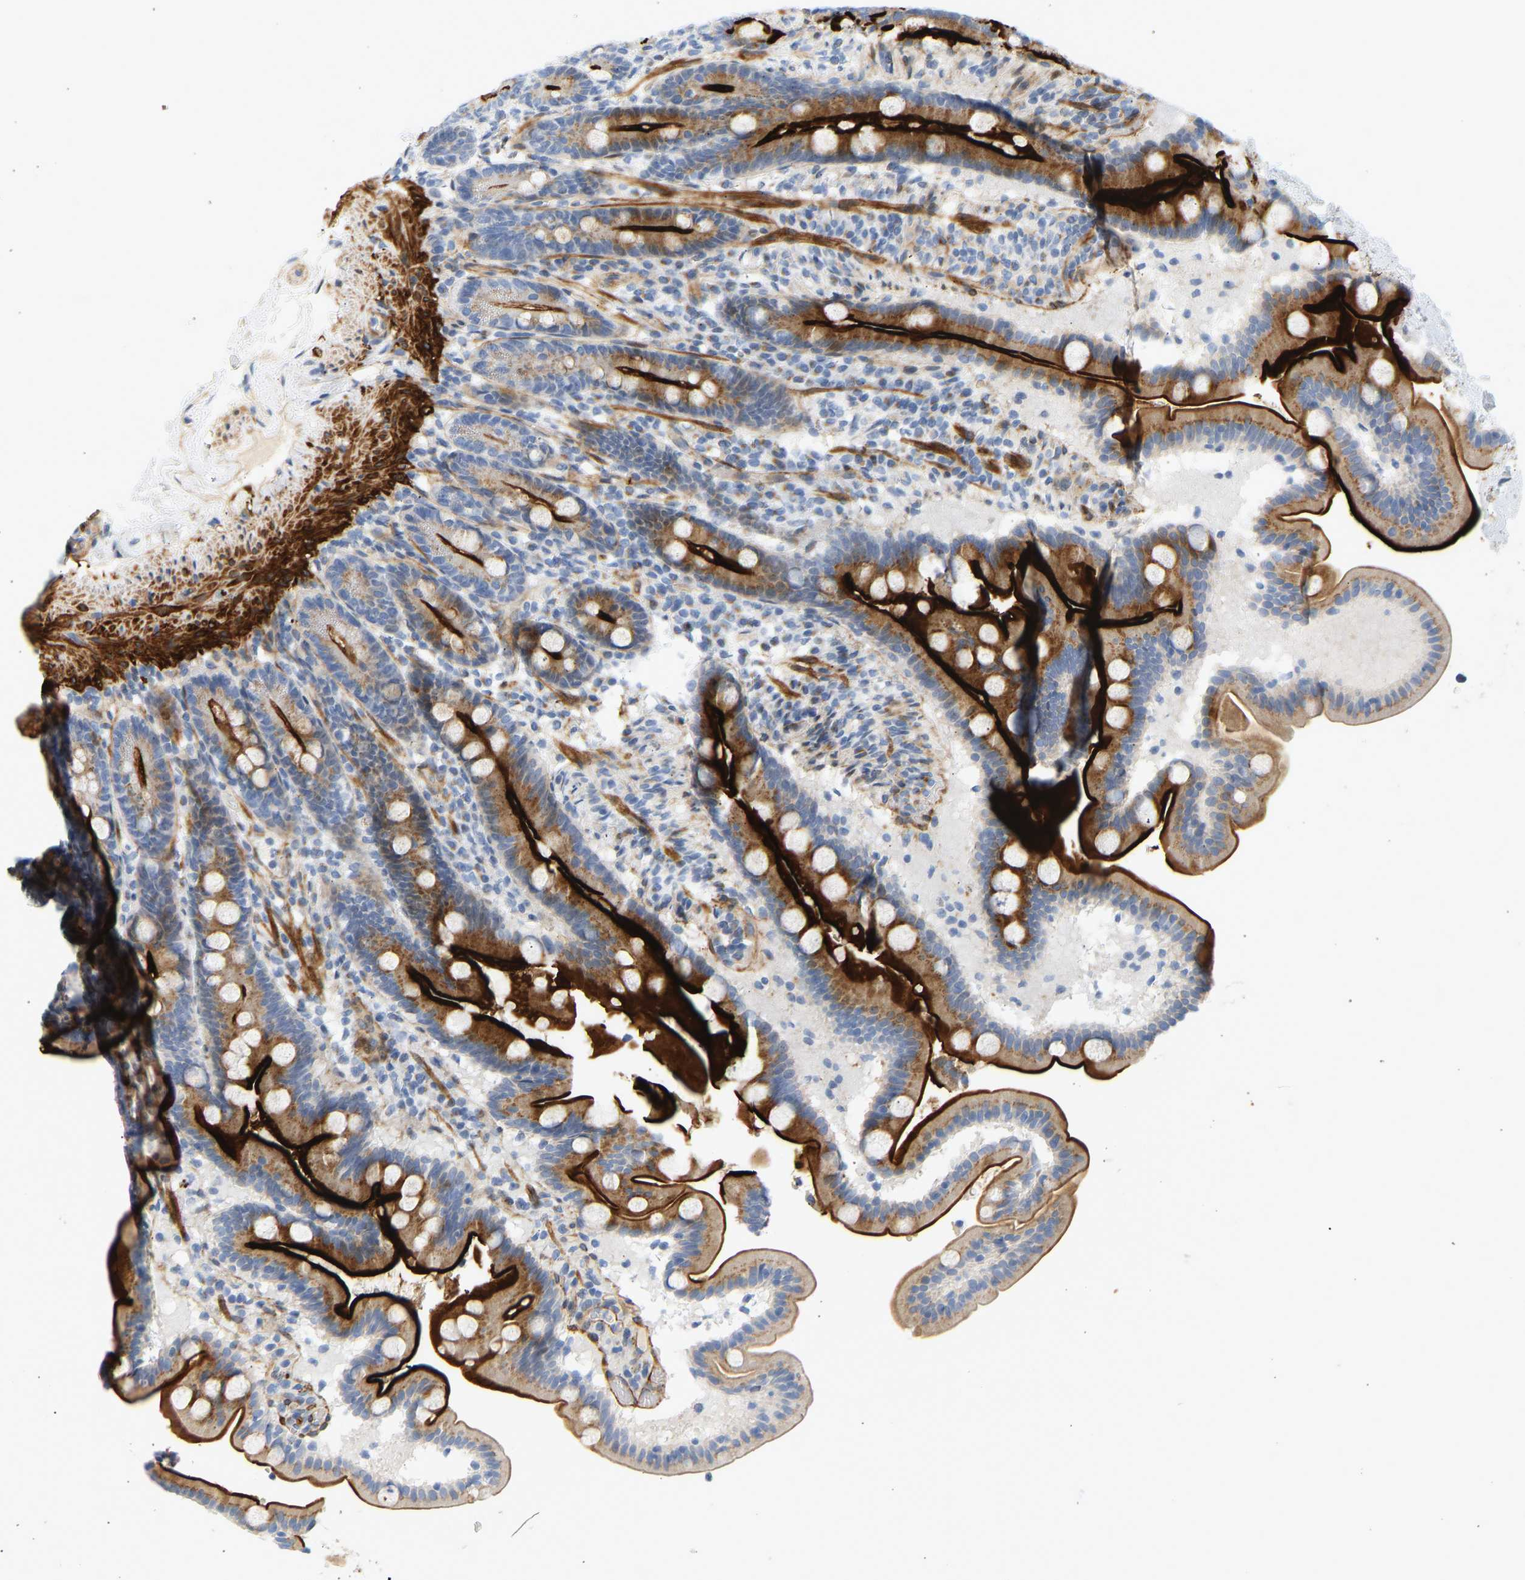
{"staining": {"intensity": "strong", "quantity": ">75%", "location": "cytoplasmic/membranous"}, "tissue": "duodenum", "cell_type": "Glandular cells", "image_type": "normal", "snomed": [{"axis": "morphology", "description": "Normal tissue, NOS"}, {"axis": "topography", "description": "Duodenum"}], "caption": "Protein positivity by immunohistochemistry shows strong cytoplasmic/membranous positivity in approximately >75% of glandular cells in normal duodenum.", "gene": "SLC30A7", "patient": {"sex": "male", "age": 54}}